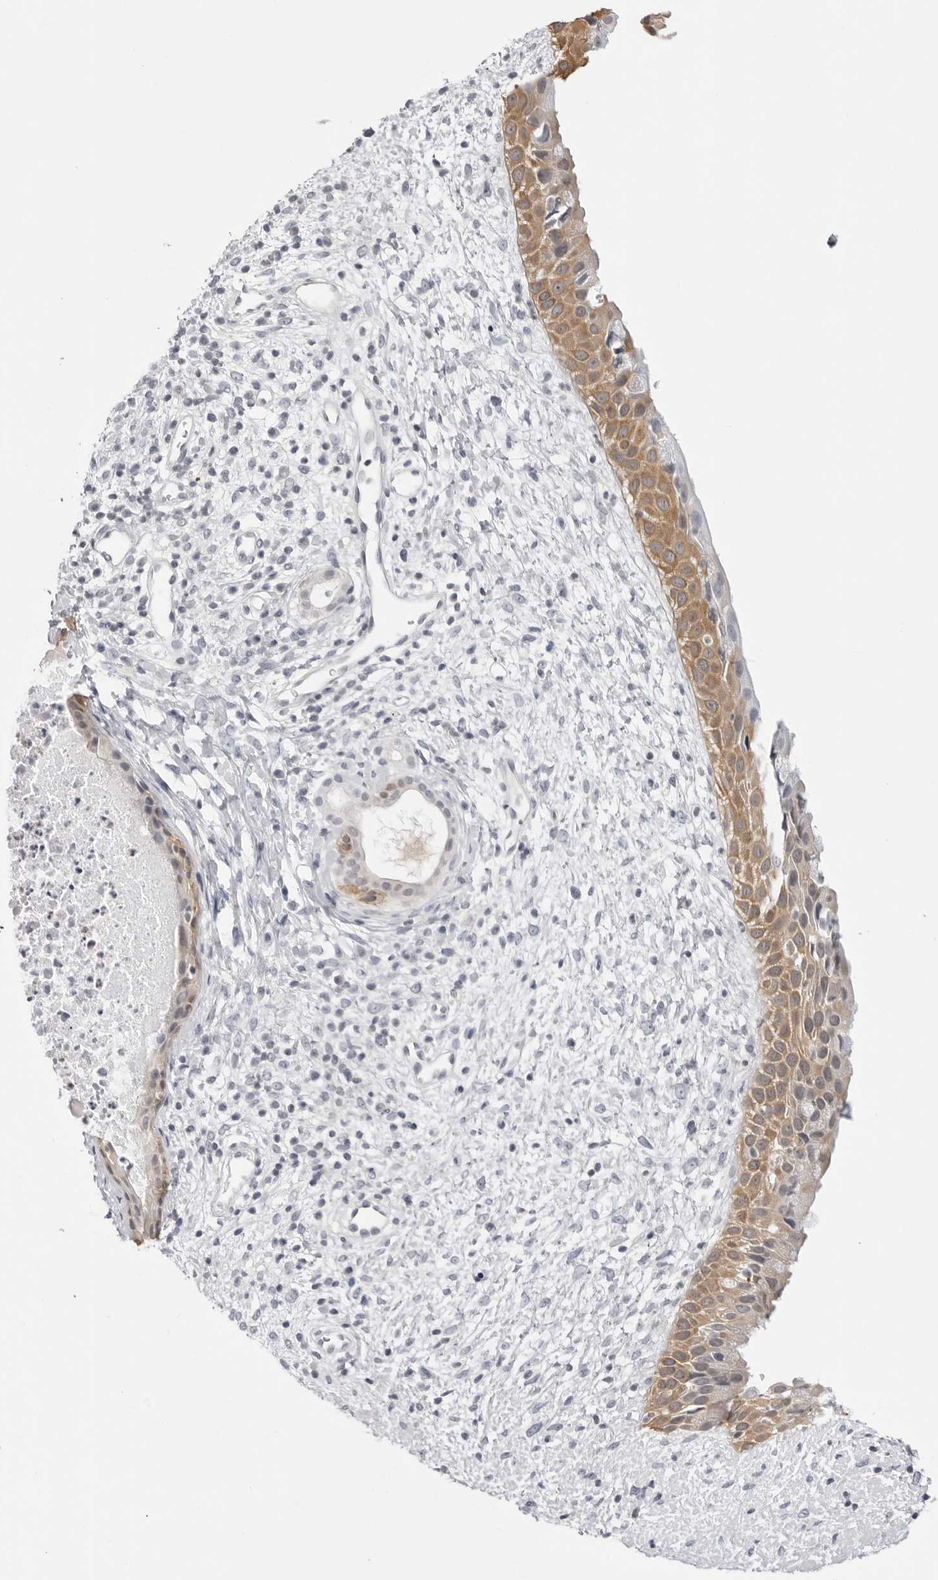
{"staining": {"intensity": "moderate", "quantity": ">75%", "location": "cytoplasmic/membranous"}, "tissue": "nasopharynx", "cell_type": "Respiratory epithelial cells", "image_type": "normal", "snomed": [{"axis": "morphology", "description": "Normal tissue, NOS"}, {"axis": "topography", "description": "Nasopharynx"}], "caption": "This micrograph displays immunohistochemistry (IHC) staining of normal nasopharynx, with medium moderate cytoplasmic/membranous staining in approximately >75% of respiratory epithelial cells.", "gene": "YWHAG", "patient": {"sex": "male", "age": 22}}